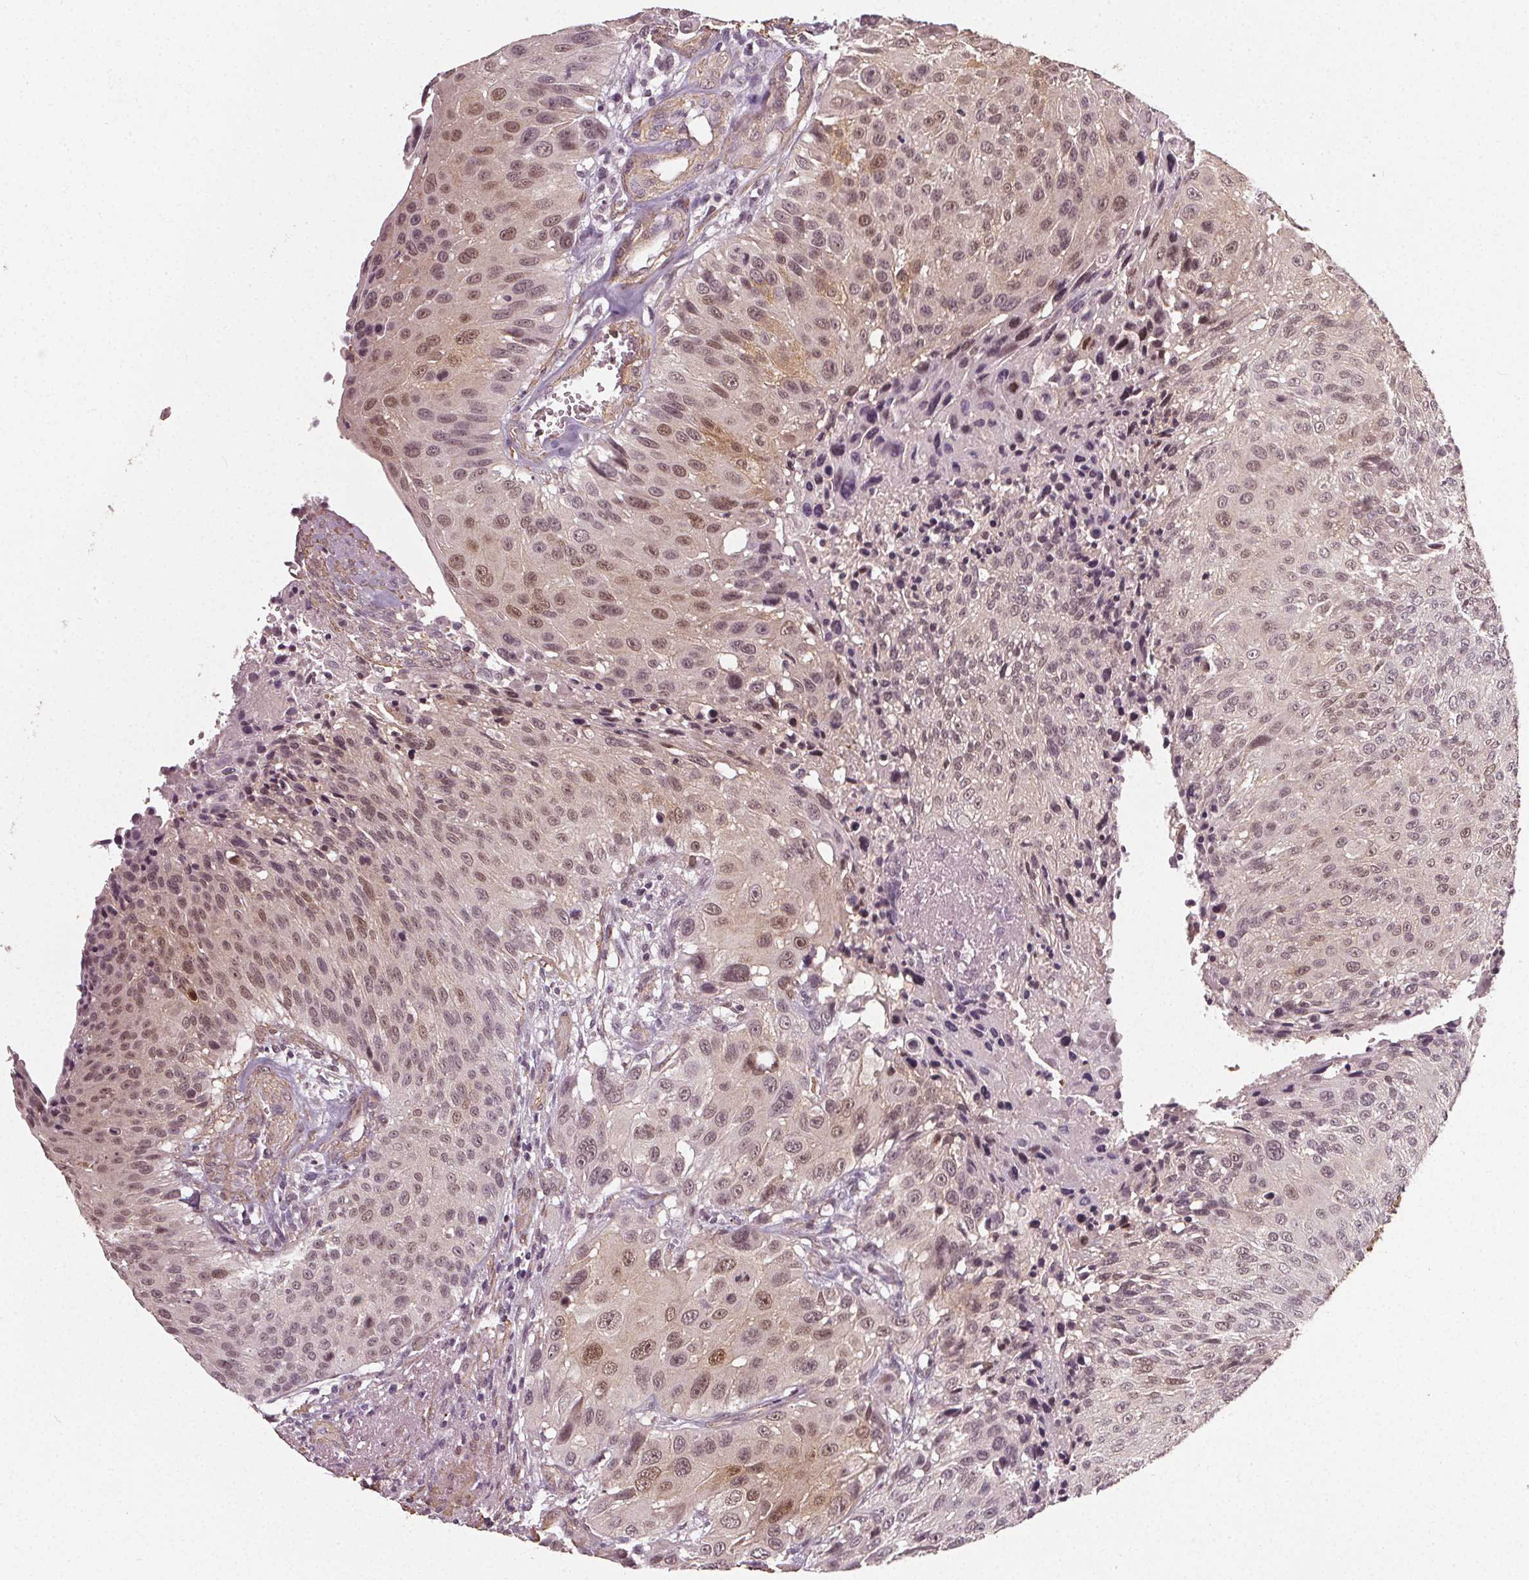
{"staining": {"intensity": "weak", "quantity": "25%-75%", "location": "nuclear"}, "tissue": "urothelial cancer", "cell_type": "Tumor cells", "image_type": "cancer", "snomed": [{"axis": "morphology", "description": "Urothelial carcinoma, NOS"}, {"axis": "topography", "description": "Urinary bladder"}], "caption": "Urothelial cancer was stained to show a protein in brown. There is low levels of weak nuclear staining in approximately 25%-75% of tumor cells. (IHC, brightfield microscopy, high magnification).", "gene": "PKP1", "patient": {"sex": "male", "age": 55}}